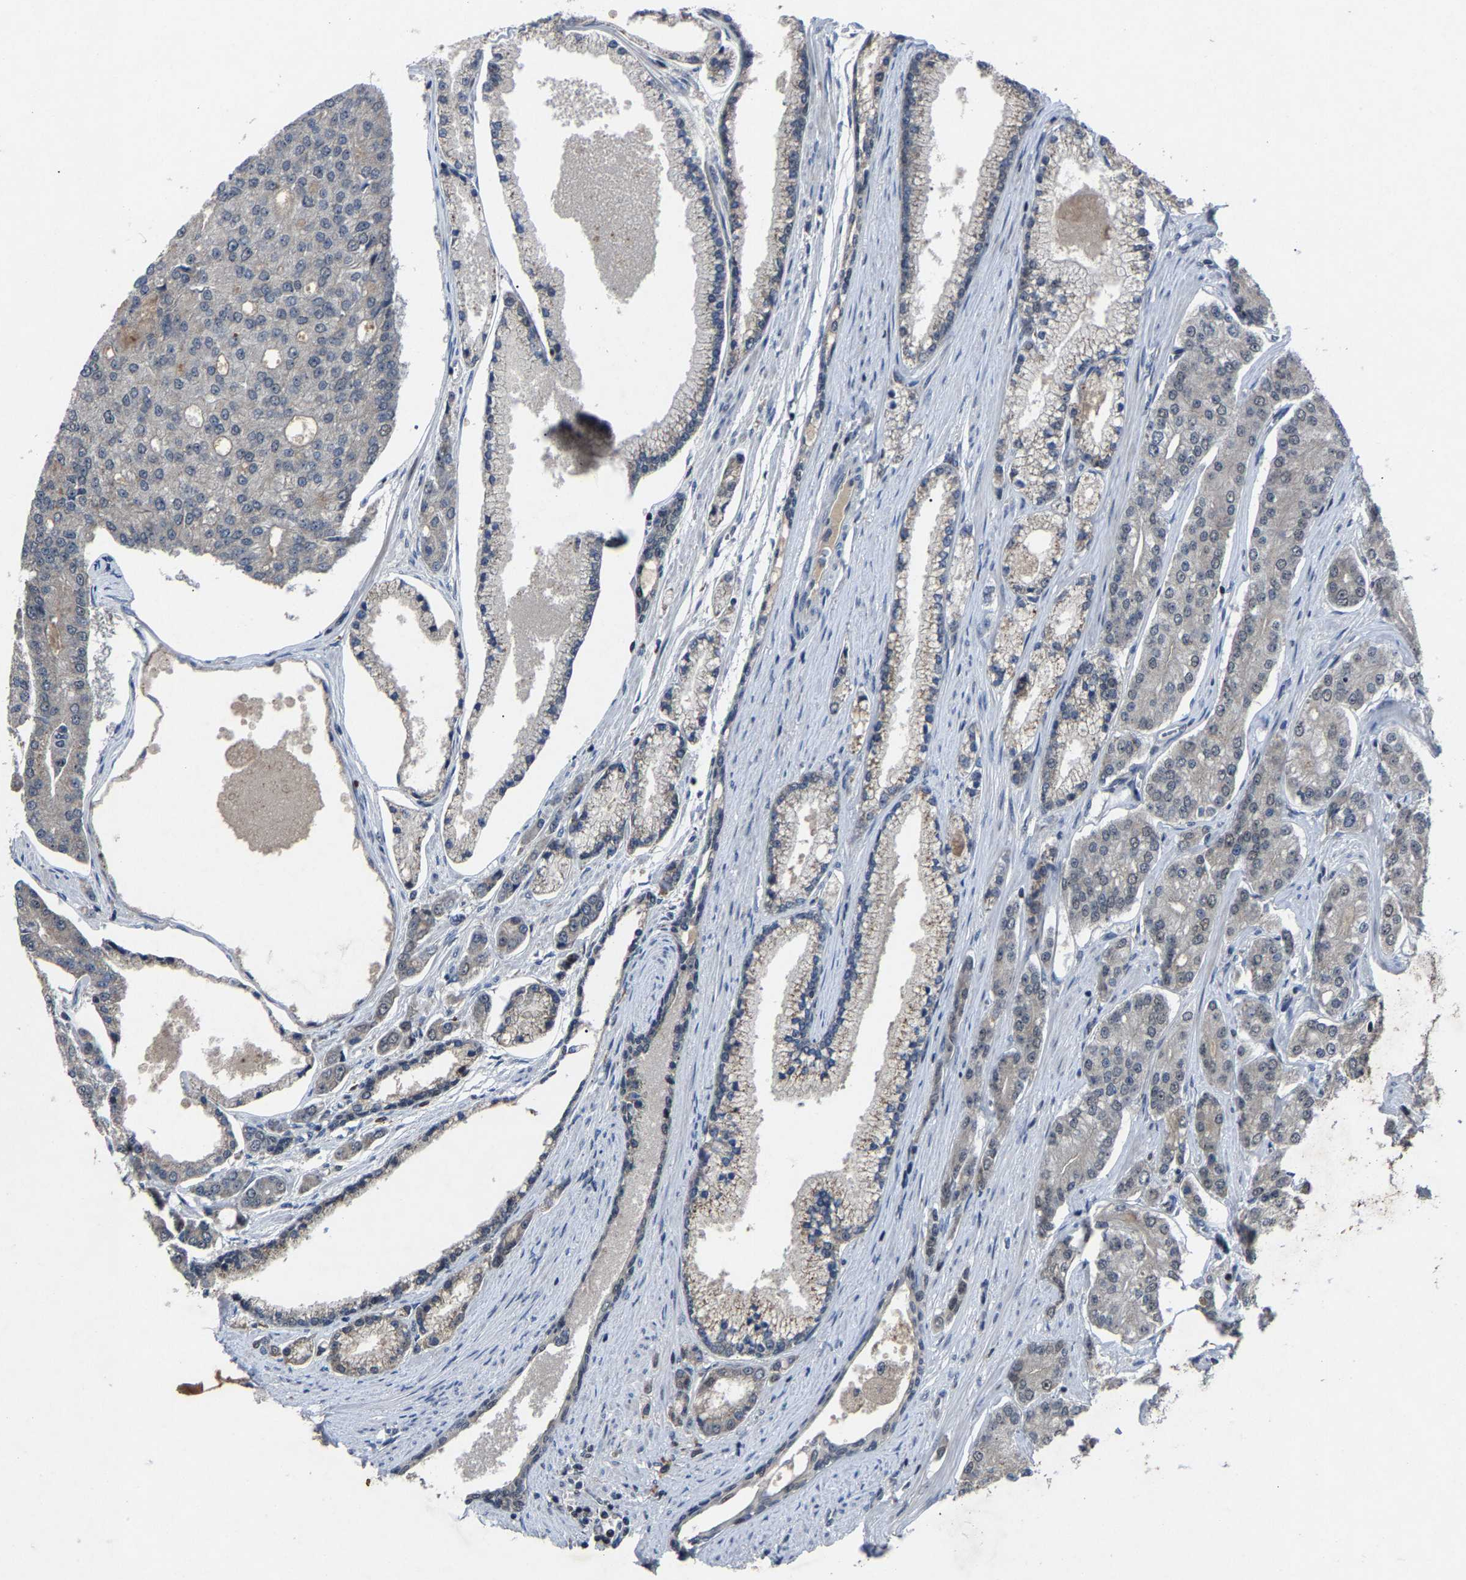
{"staining": {"intensity": "weak", "quantity": "<25%", "location": "nuclear"}, "tissue": "prostate cancer", "cell_type": "Tumor cells", "image_type": "cancer", "snomed": [{"axis": "morphology", "description": "Adenocarcinoma, High grade"}, {"axis": "topography", "description": "Prostate"}], "caption": "The micrograph demonstrates no staining of tumor cells in prostate cancer (adenocarcinoma (high-grade)). The staining is performed using DAB brown chromogen with nuclei counter-stained in using hematoxylin.", "gene": "LSM8", "patient": {"sex": "male", "age": 71}}